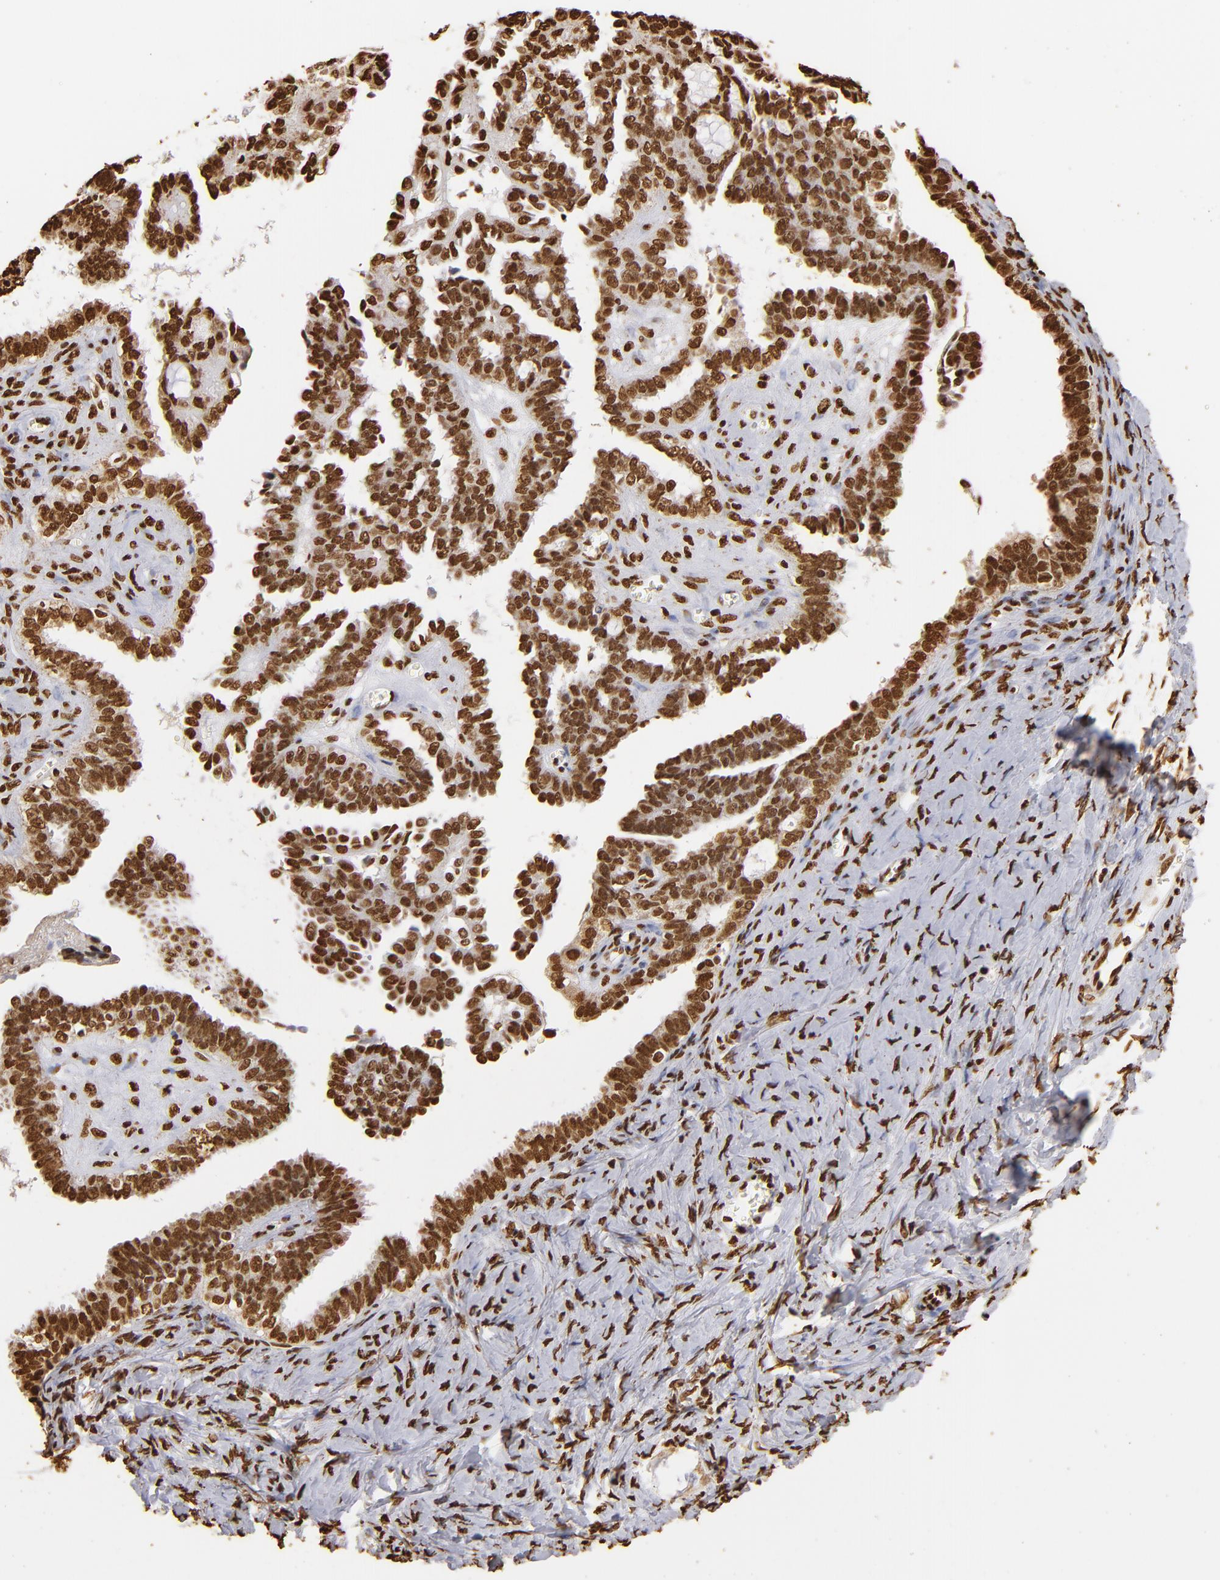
{"staining": {"intensity": "strong", "quantity": ">75%", "location": "nuclear"}, "tissue": "ovarian cancer", "cell_type": "Tumor cells", "image_type": "cancer", "snomed": [{"axis": "morphology", "description": "Cystadenocarcinoma, serous, NOS"}, {"axis": "topography", "description": "Ovary"}], "caption": "Protein staining of ovarian cancer (serous cystadenocarcinoma) tissue displays strong nuclear expression in about >75% of tumor cells. The protein is shown in brown color, while the nuclei are stained blue.", "gene": "ILF3", "patient": {"sex": "female", "age": 71}}